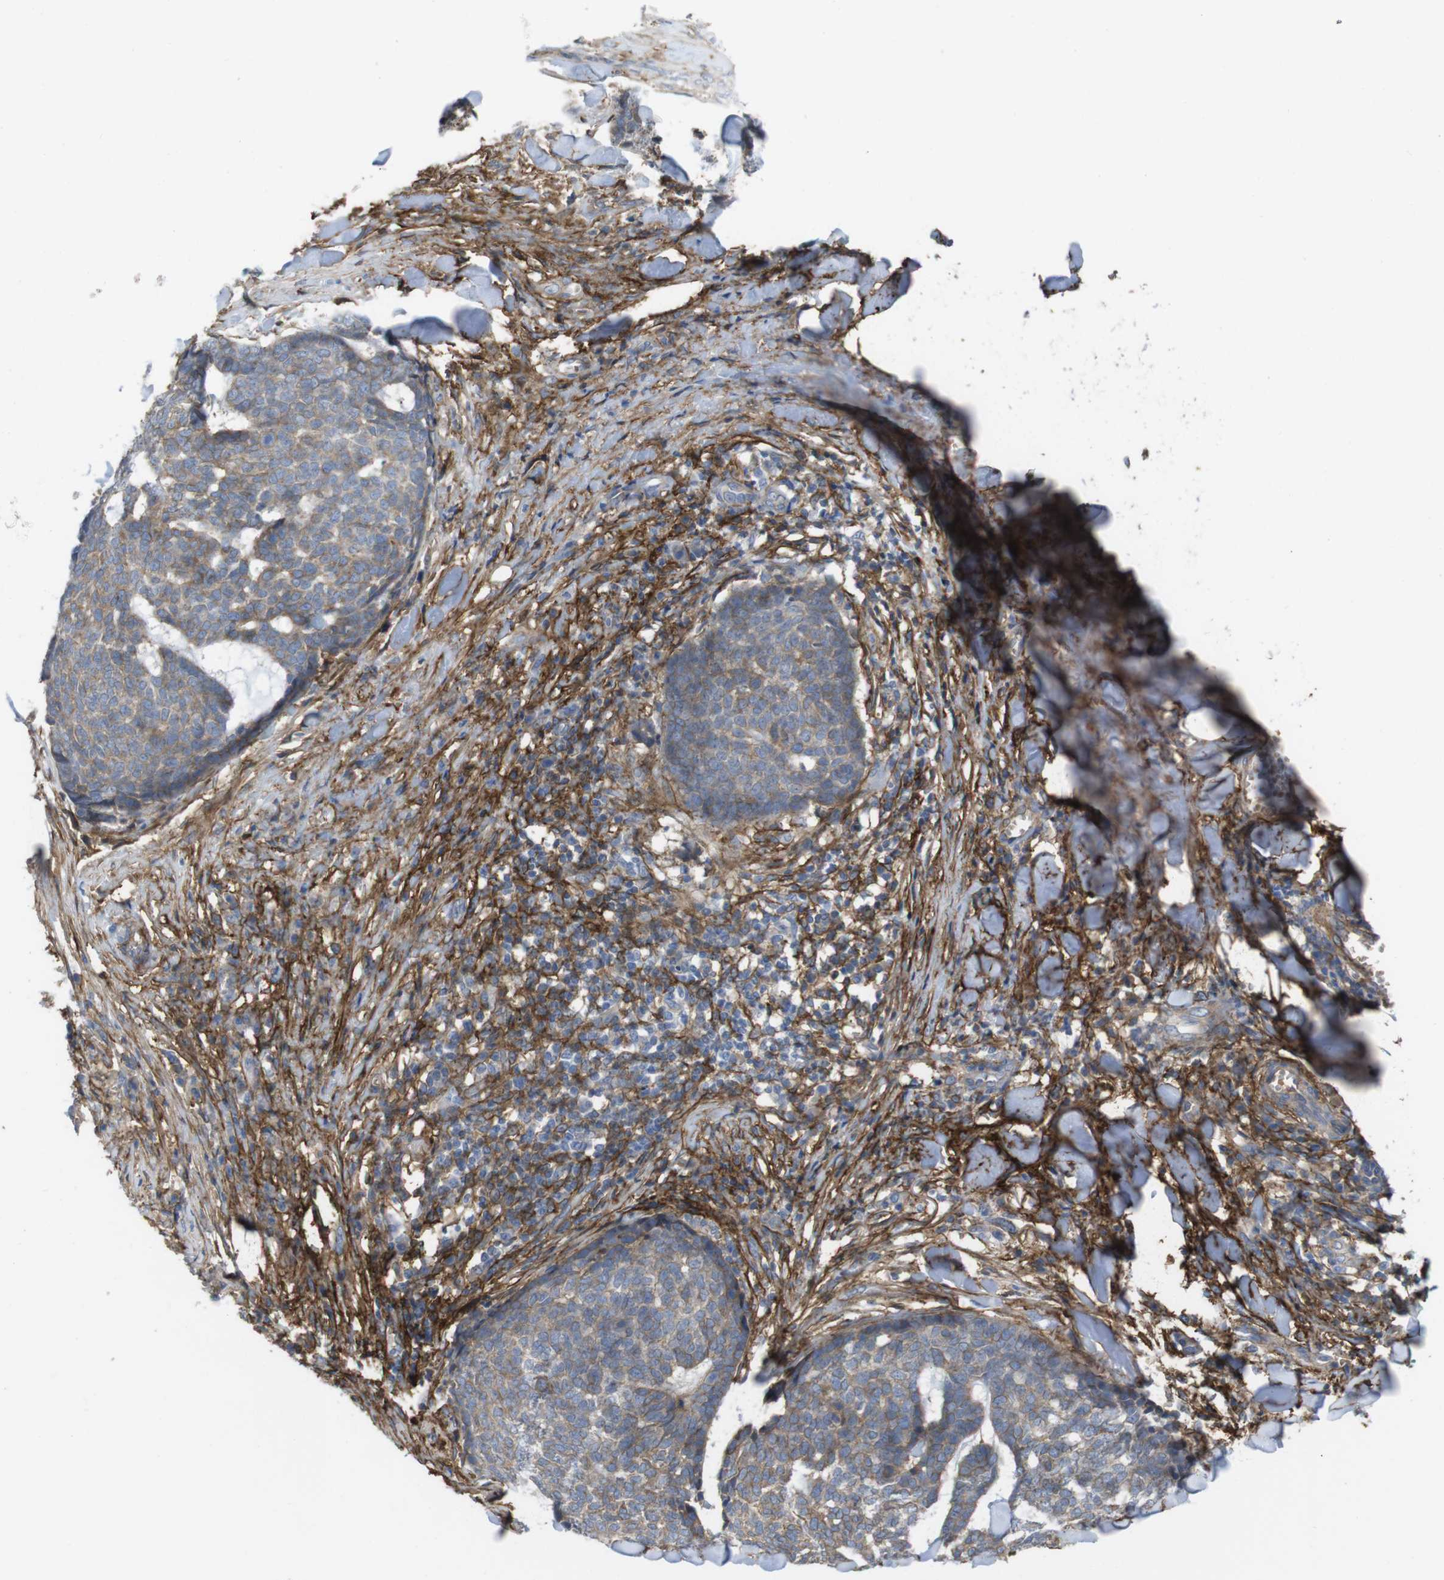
{"staining": {"intensity": "weak", "quantity": "25%-75%", "location": "cytoplasmic/membranous"}, "tissue": "skin cancer", "cell_type": "Tumor cells", "image_type": "cancer", "snomed": [{"axis": "morphology", "description": "Basal cell carcinoma"}, {"axis": "topography", "description": "Skin"}], "caption": "There is low levels of weak cytoplasmic/membranous expression in tumor cells of skin cancer (basal cell carcinoma), as demonstrated by immunohistochemical staining (brown color).", "gene": "CYBRD1", "patient": {"sex": "male", "age": 84}}